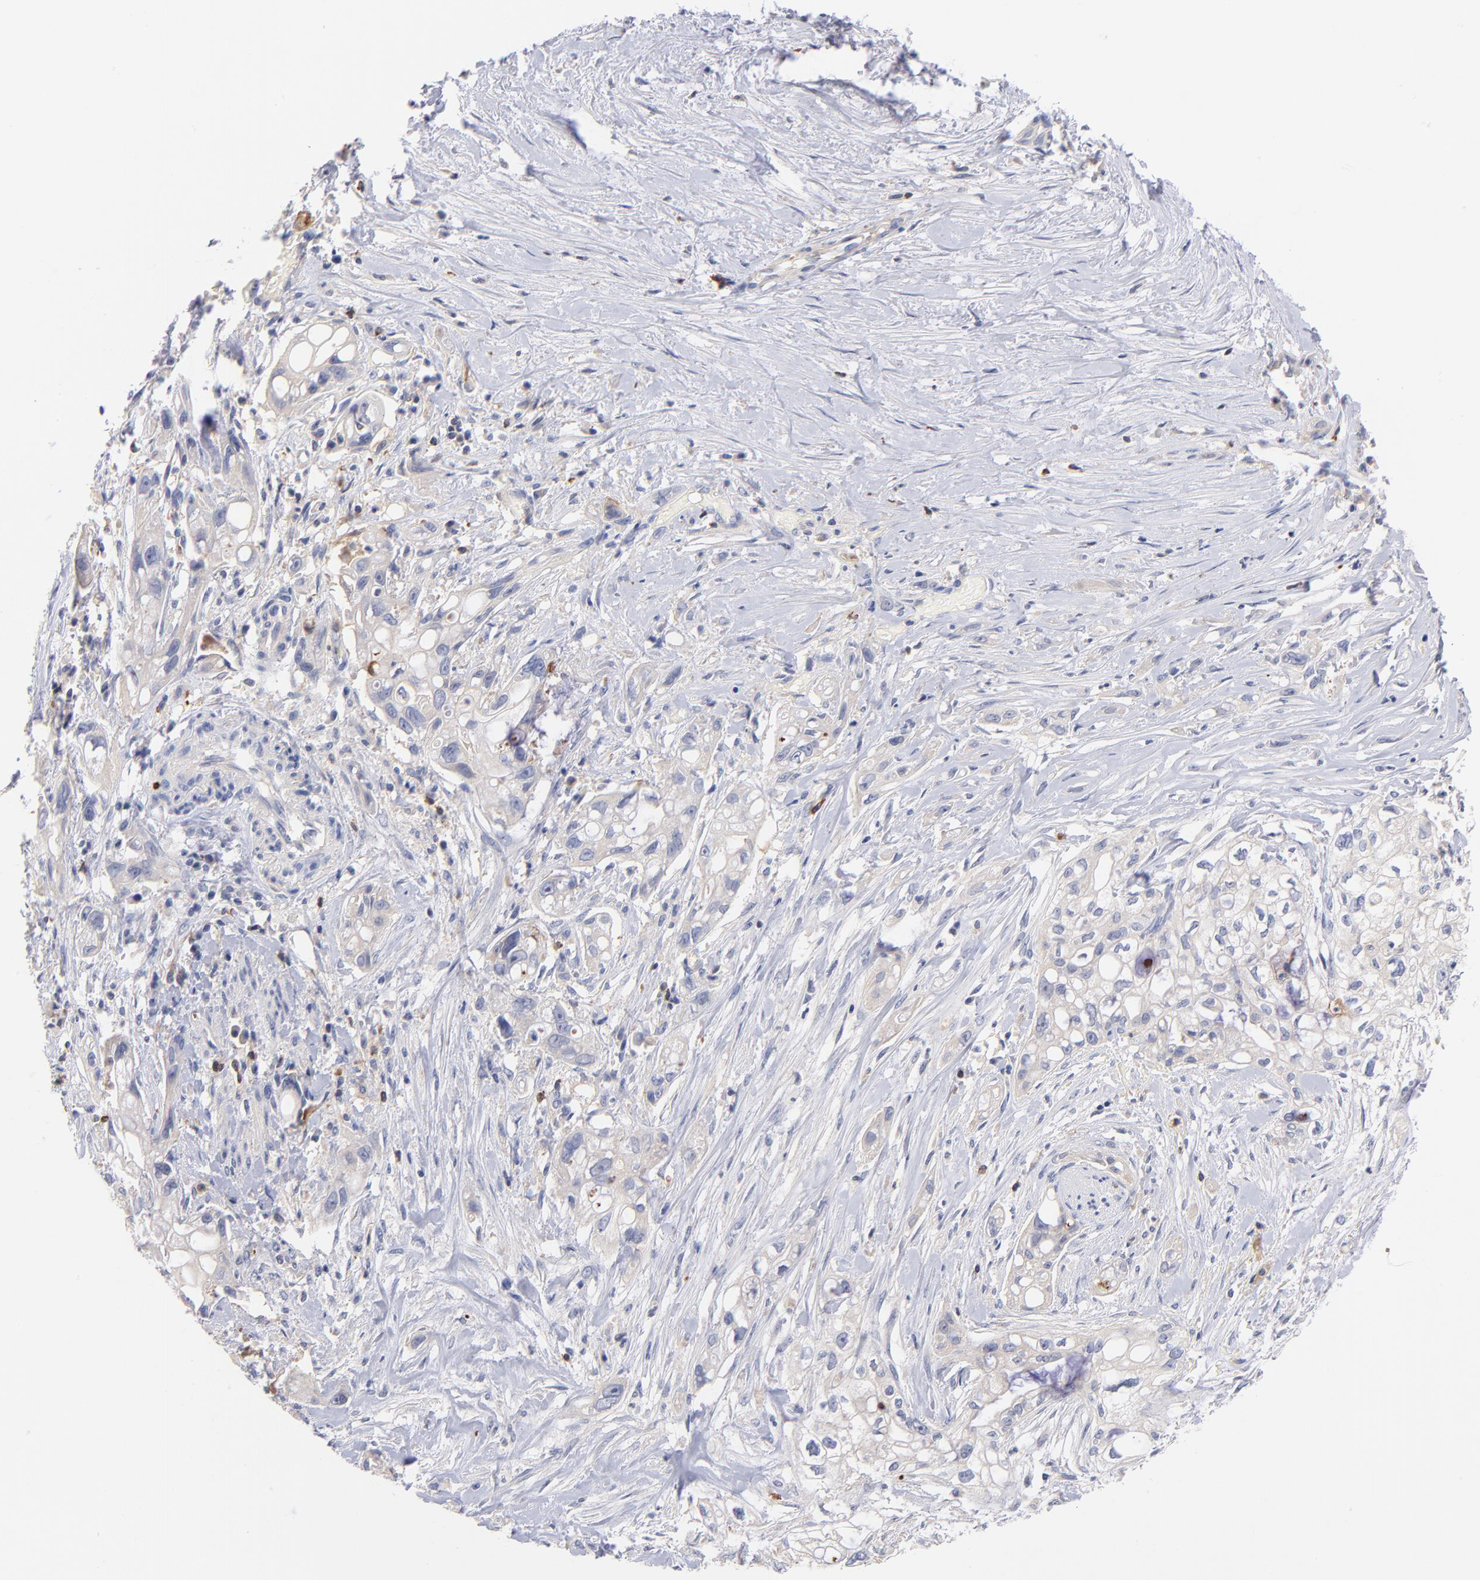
{"staining": {"intensity": "negative", "quantity": "none", "location": "none"}, "tissue": "pancreatic cancer", "cell_type": "Tumor cells", "image_type": "cancer", "snomed": [{"axis": "morphology", "description": "Normal tissue, NOS"}, {"axis": "topography", "description": "Pancreas"}], "caption": "This is an immunohistochemistry (IHC) micrograph of pancreatic cancer. There is no expression in tumor cells.", "gene": "KREMEN2", "patient": {"sex": "male", "age": 42}}